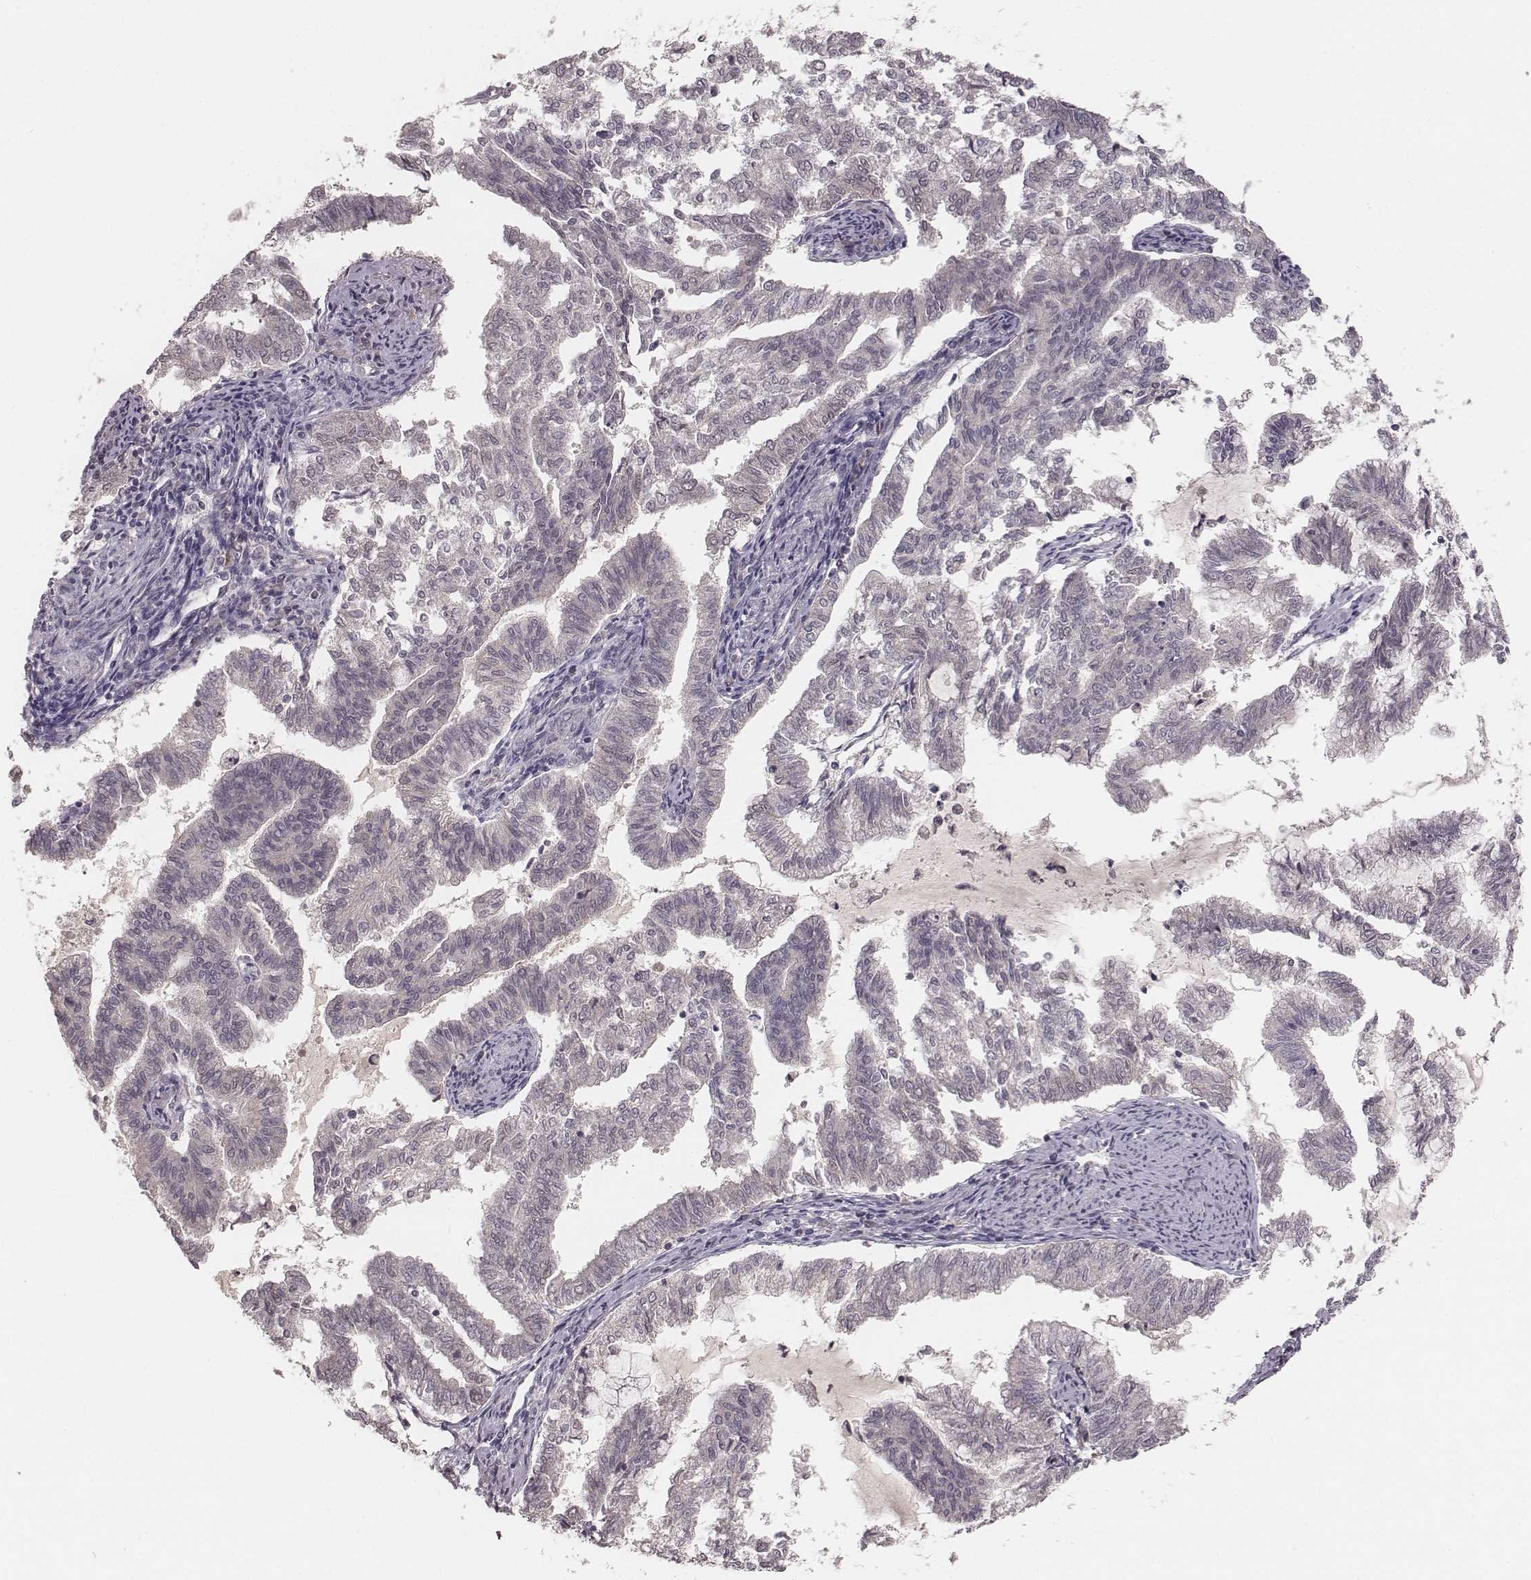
{"staining": {"intensity": "negative", "quantity": "none", "location": "none"}, "tissue": "endometrial cancer", "cell_type": "Tumor cells", "image_type": "cancer", "snomed": [{"axis": "morphology", "description": "Adenocarcinoma, NOS"}, {"axis": "topography", "description": "Endometrium"}], "caption": "Immunohistochemical staining of human adenocarcinoma (endometrial) exhibits no significant staining in tumor cells.", "gene": "LY6K", "patient": {"sex": "female", "age": 79}}